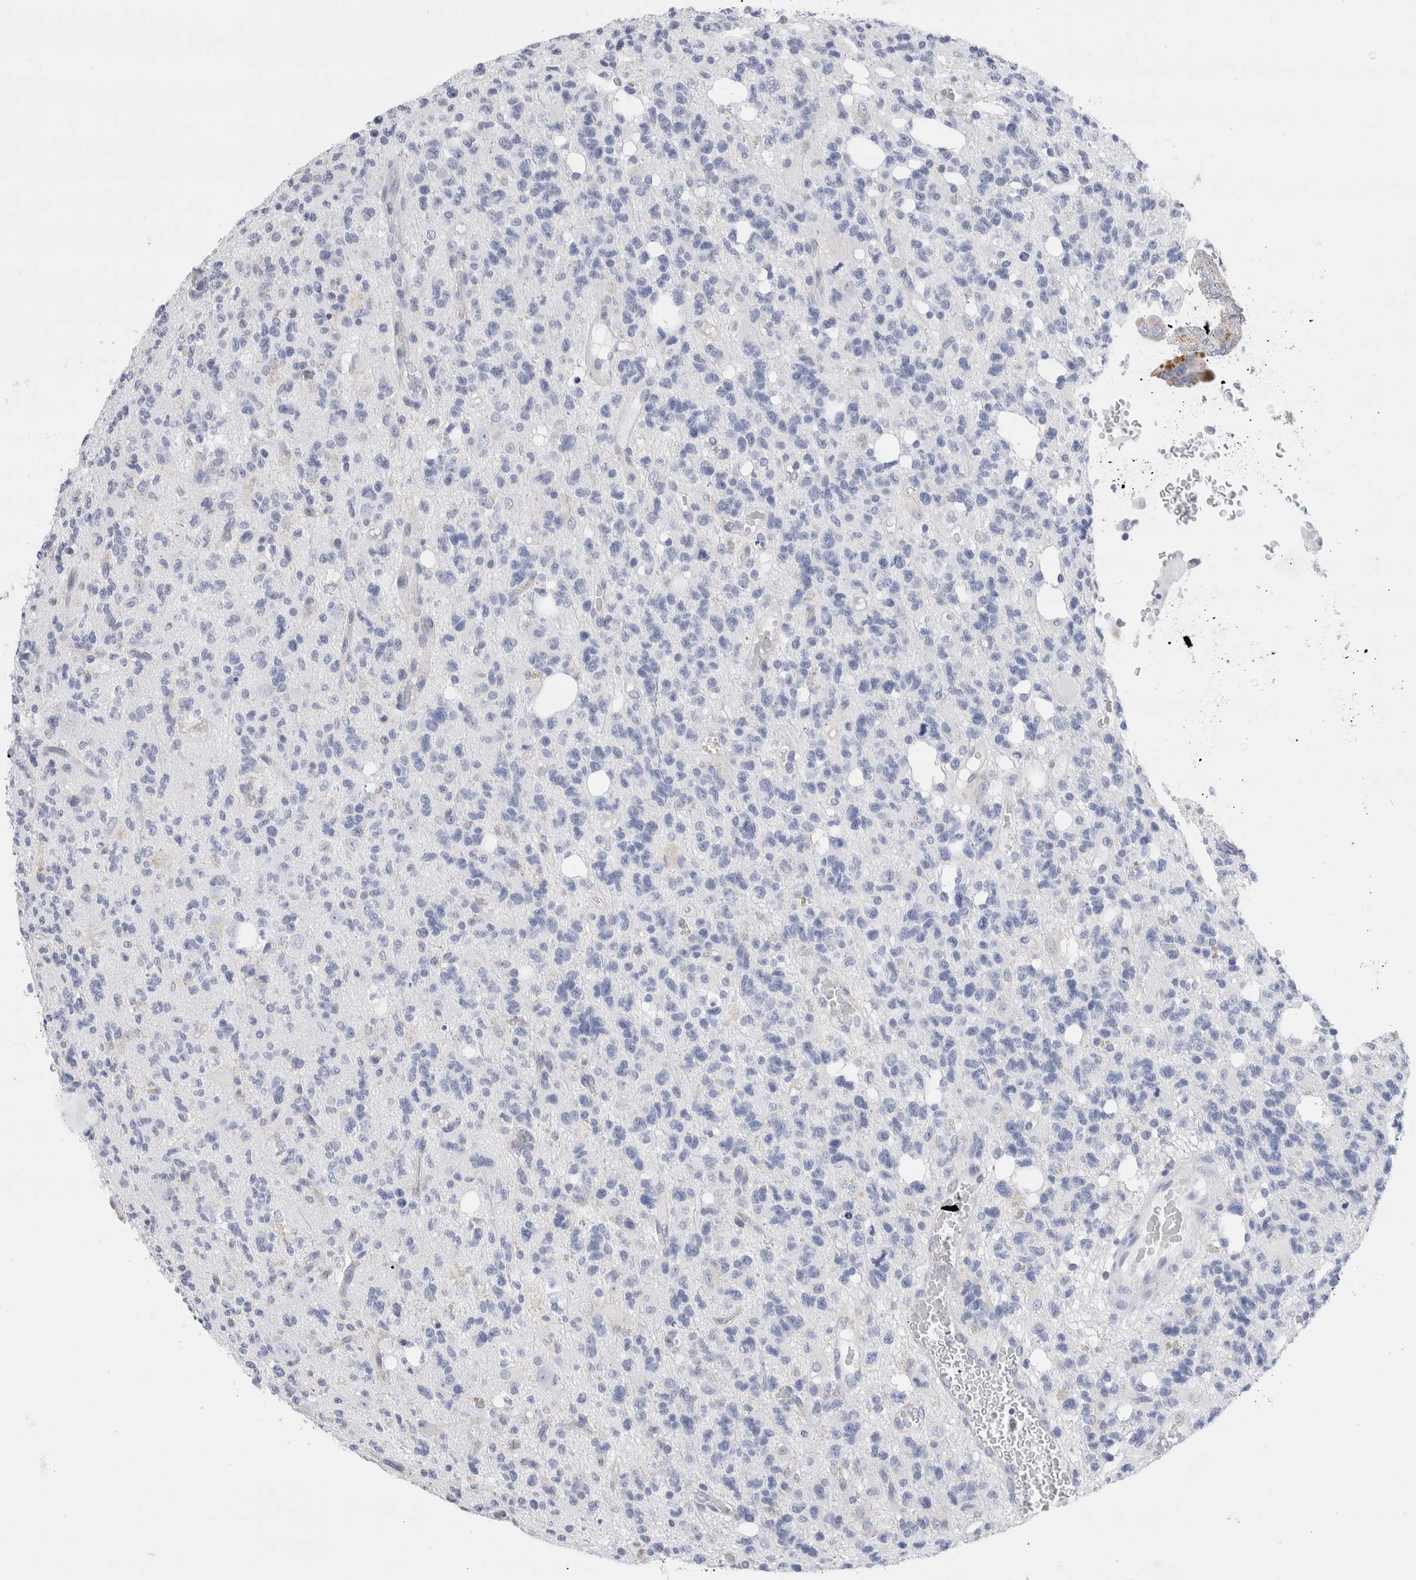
{"staining": {"intensity": "negative", "quantity": "none", "location": "none"}, "tissue": "glioma", "cell_type": "Tumor cells", "image_type": "cancer", "snomed": [{"axis": "morphology", "description": "Glioma, malignant, High grade"}, {"axis": "topography", "description": "Brain"}], "caption": "Tumor cells show no significant protein expression in high-grade glioma (malignant).", "gene": "ECHDC2", "patient": {"sex": "female", "age": 62}}